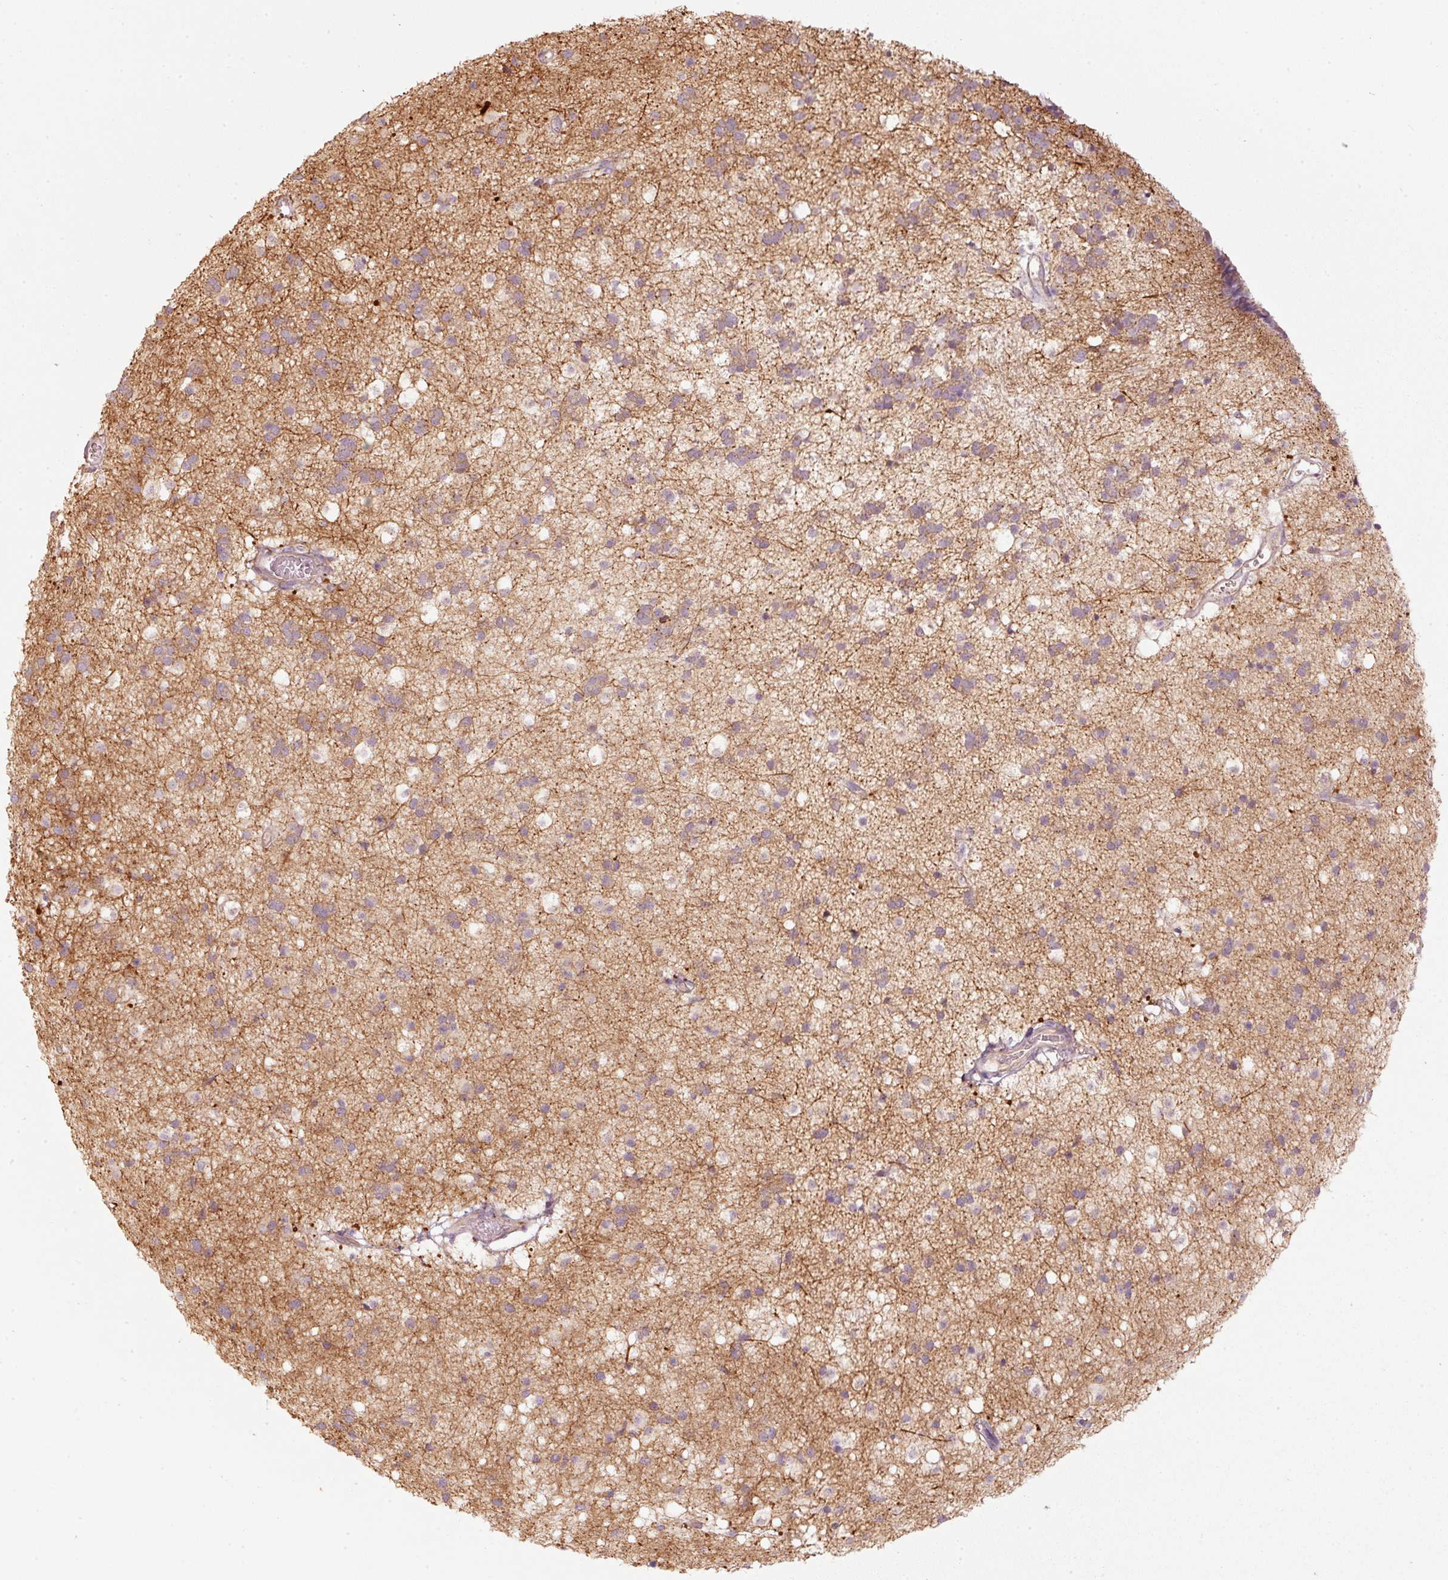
{"staining": {"intensity": "weak", "quantity": "25%-75%", "location": "cytoplasmic/membranous"}, "tissue": "caudate", "cell_type": "Glial cells", "image_type": "normal", "snomed": [{"axis": "morphology", "description": "Normal tissue, NOS"}, {"axis": "topography", "description": "Lateral ventricle wall"}], "caption": "A low amount of weak cytoplasmic/membranous expression is appreciated in approximately 25%-75% of glial cells in benign caudate.", "gene": "MAP10", "patient": {"sex": "male", "age": 37}}